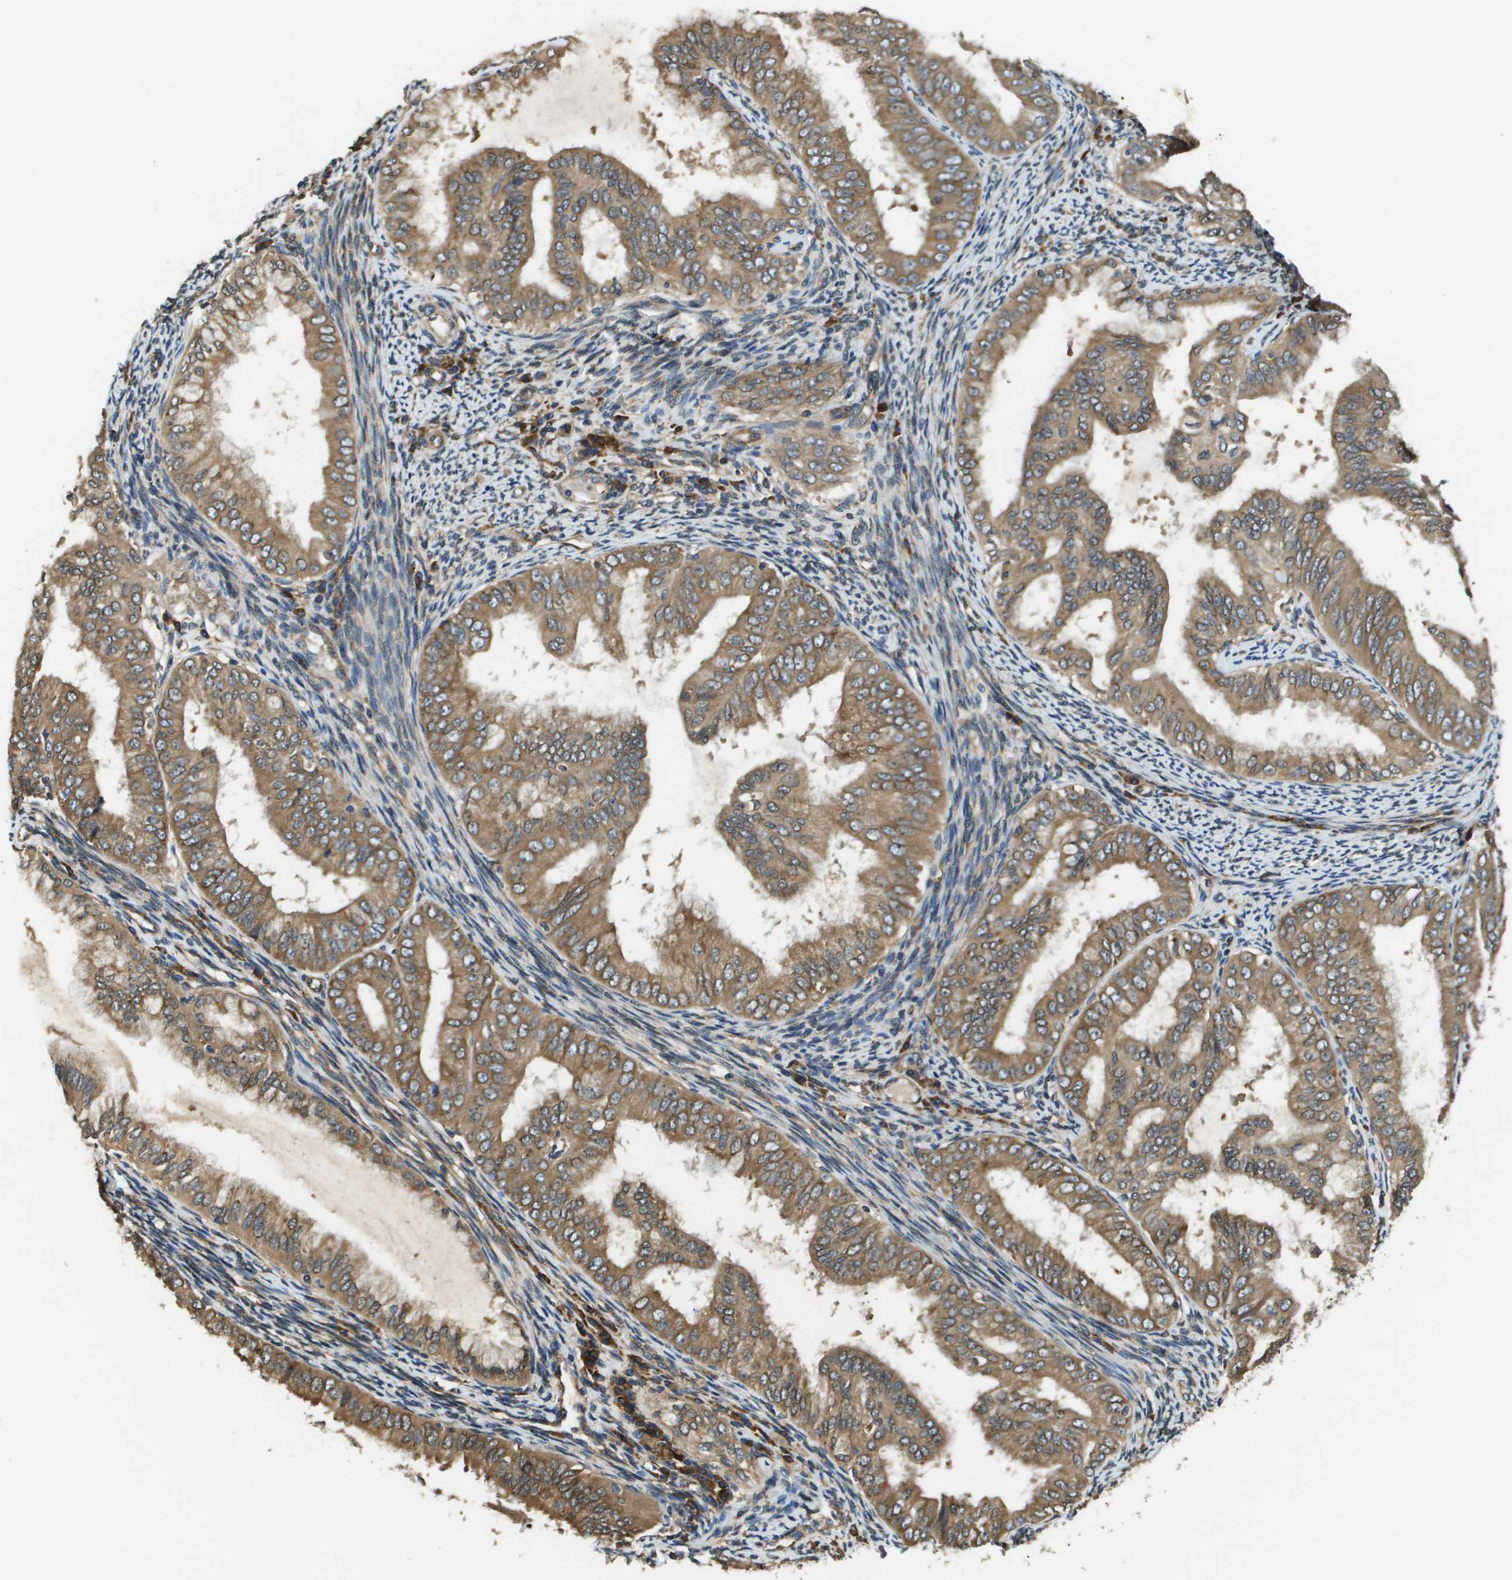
{"staining": {"intensity": "moderate", "quantity": ">75%", "location": "cytoplasmic/membranous"}, "tissue": "endometrial cancer", "cell_type": "Tumor cells", "image_type": "cancer", "snomed": [{"axis": "morphology", "description": "Adenocarcinoma, NOS"}, {"axis": "topography", "description": "Endometrium"}], "caption": "Protein staining exhibits moderate cytoplasmic/membranous expression in approximately >75% of tumor cells in endometrial adenocarcinoma.", "gene": "SEC62", "patient": {"sex": "female", "age": 63}}